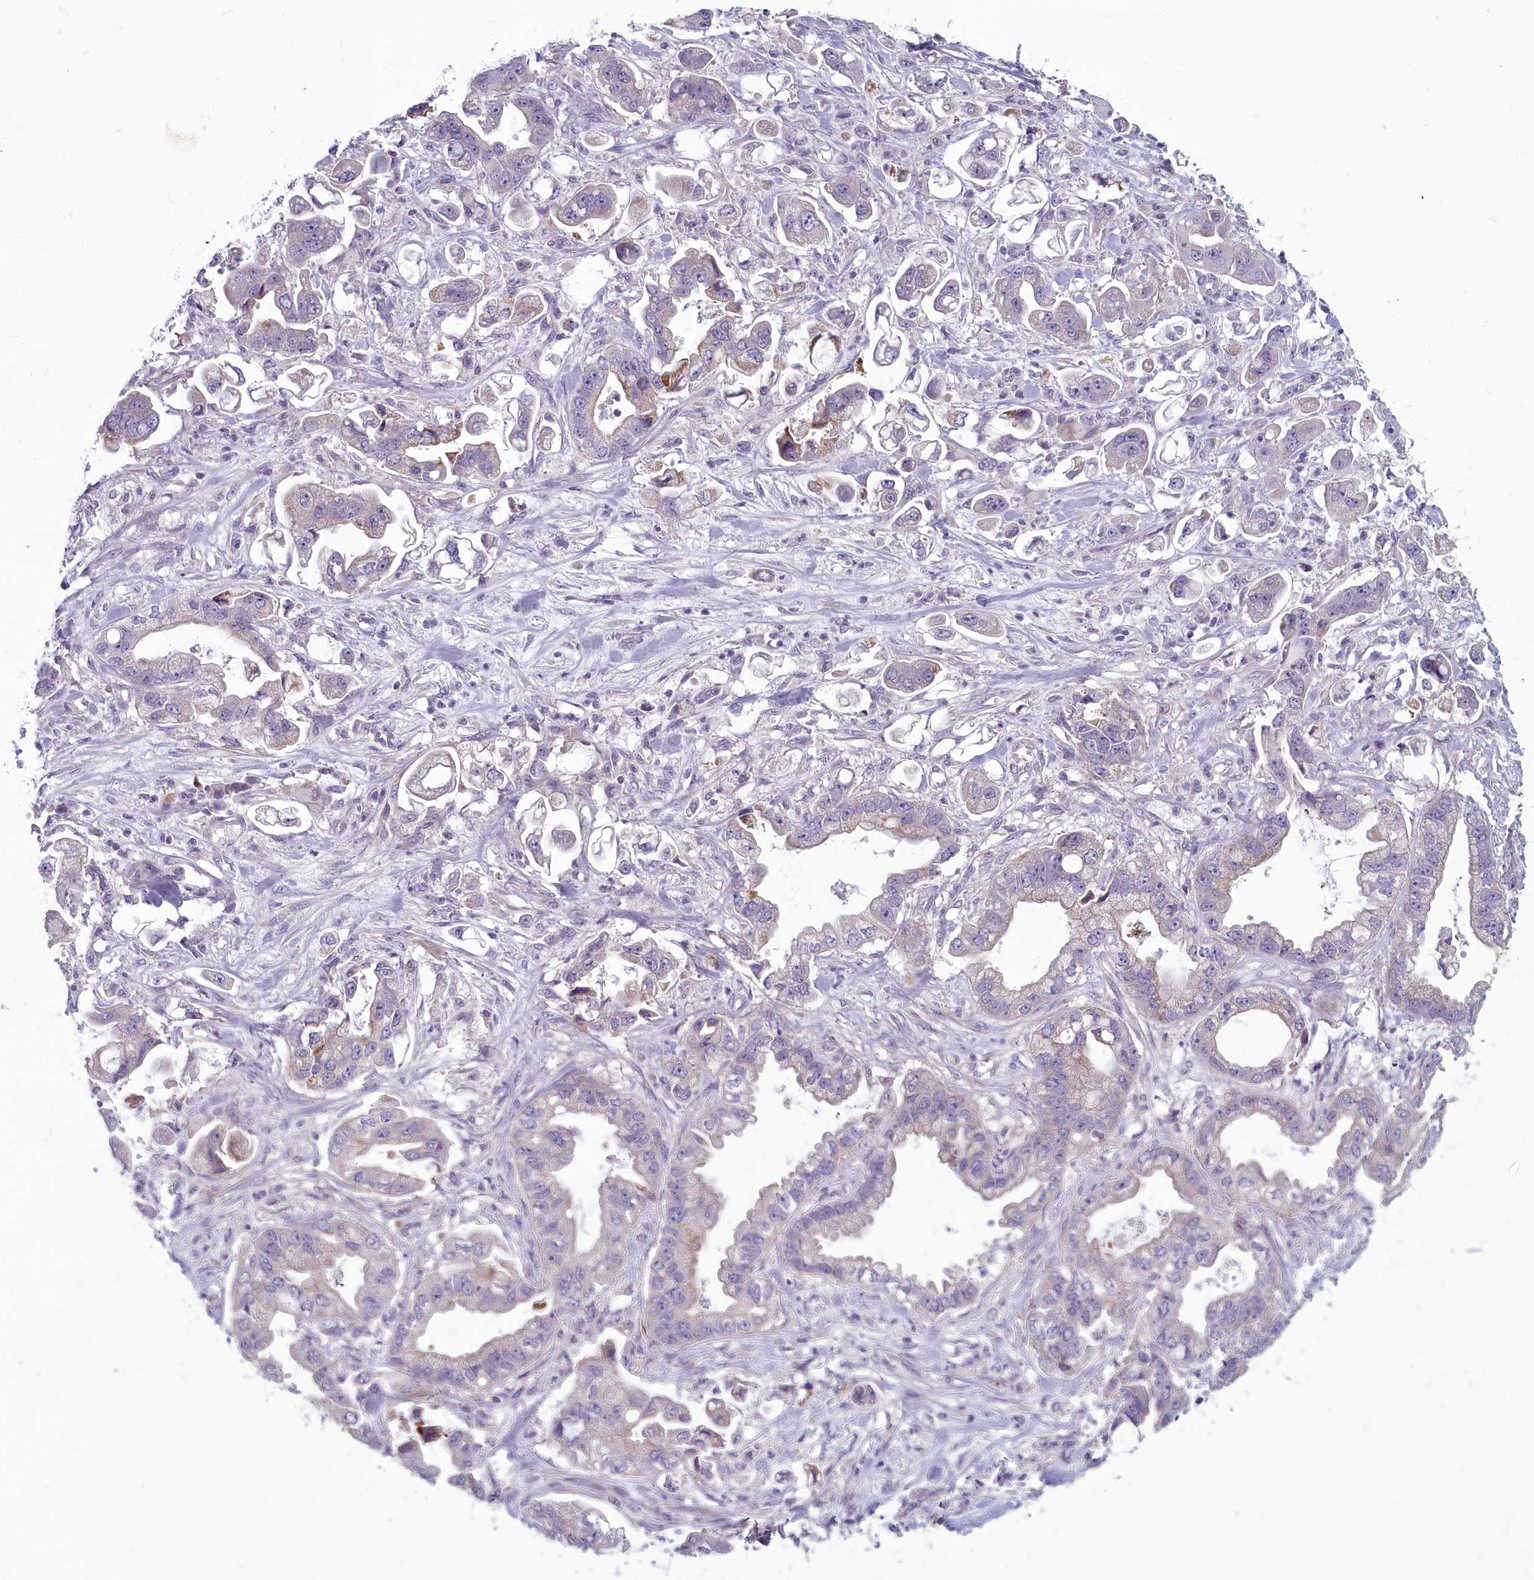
{"staining": {"intensity": "negative", "quantity": "none", "location": "none"}, "tissue": "stomach cancer", "cell_type": "Tumor cells", "image_type": "cancer", "snomed": [{"axis": "morphology", "description": "Adenocarcinoma, NOS"}, {"axis": "topography", "description": "Stomach"}], "caption": "This is an IHC photomicrograph of human stomach cancer (adenocarcinoma). There is no expression in tumor cells.", "gene": "INSYN2A", "patient": {"sex": "male", "age": 62}}